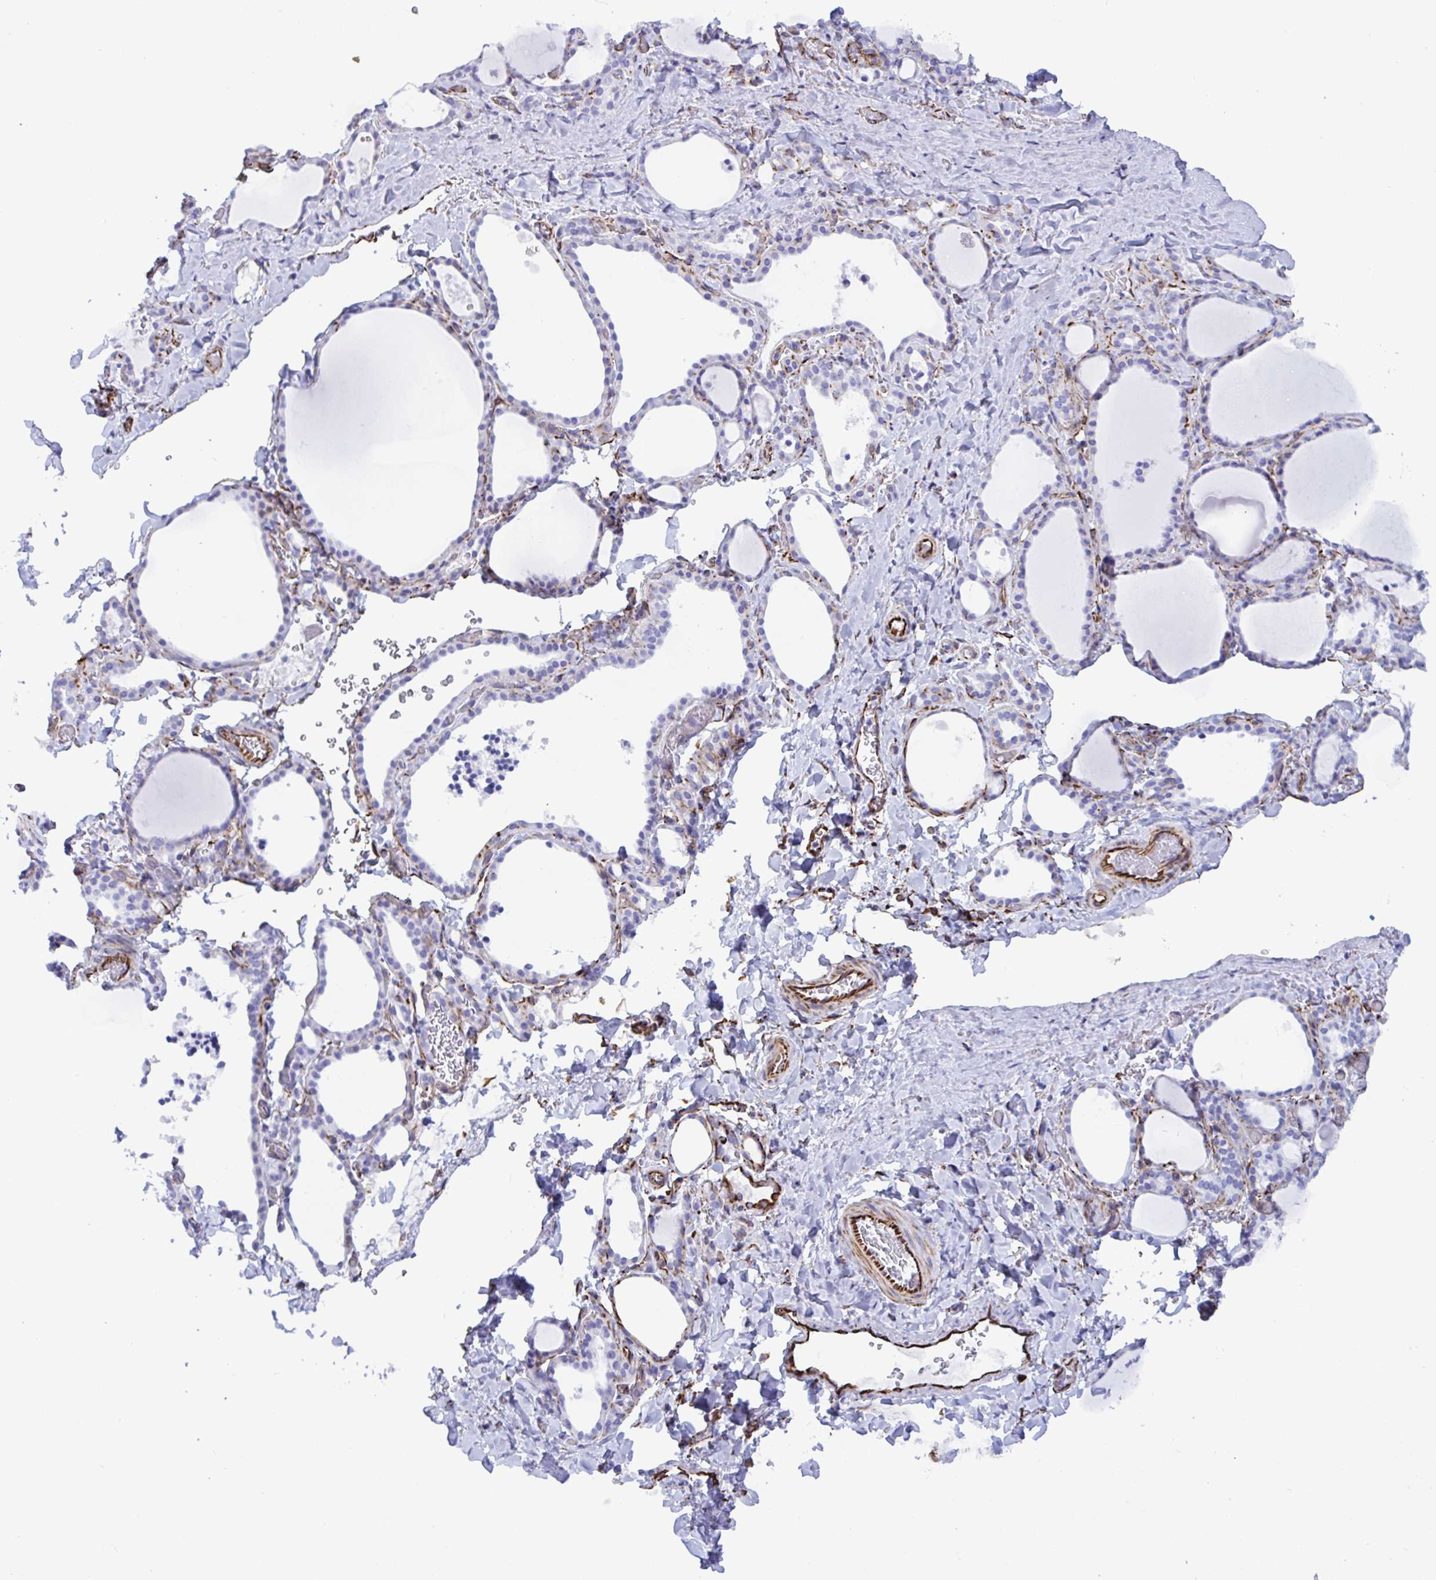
{"staining": {"intensity": "moderate", "quantity": "<25%", "location": "cytoplasmic/membranous"}, "tissue": "thyroid gland", "cell_type": "Glandular cells", "image_type": "normal", "snomed": [{"axis": "morphology", "description": "Normal tissue, NOS"}, {"axis": "topography", "description": "Thyroid gland"}], "caption": "Immunohistochemistry (IHC) staining of normal thyroid gland, which demonstrates low levels of moderate cytoplasmic/membranous staining in about <25% of glandular cells indicating moderate cytoplasmic/membranous protein positivity. The staining was performed using DAB (3,3'-diaminobenzidine) (brown) for protein detection and nuclei were counterstained in hematoxylin (blue).", "gene": "SMAD5", "patient": {"sex": "female", "age": 22}}